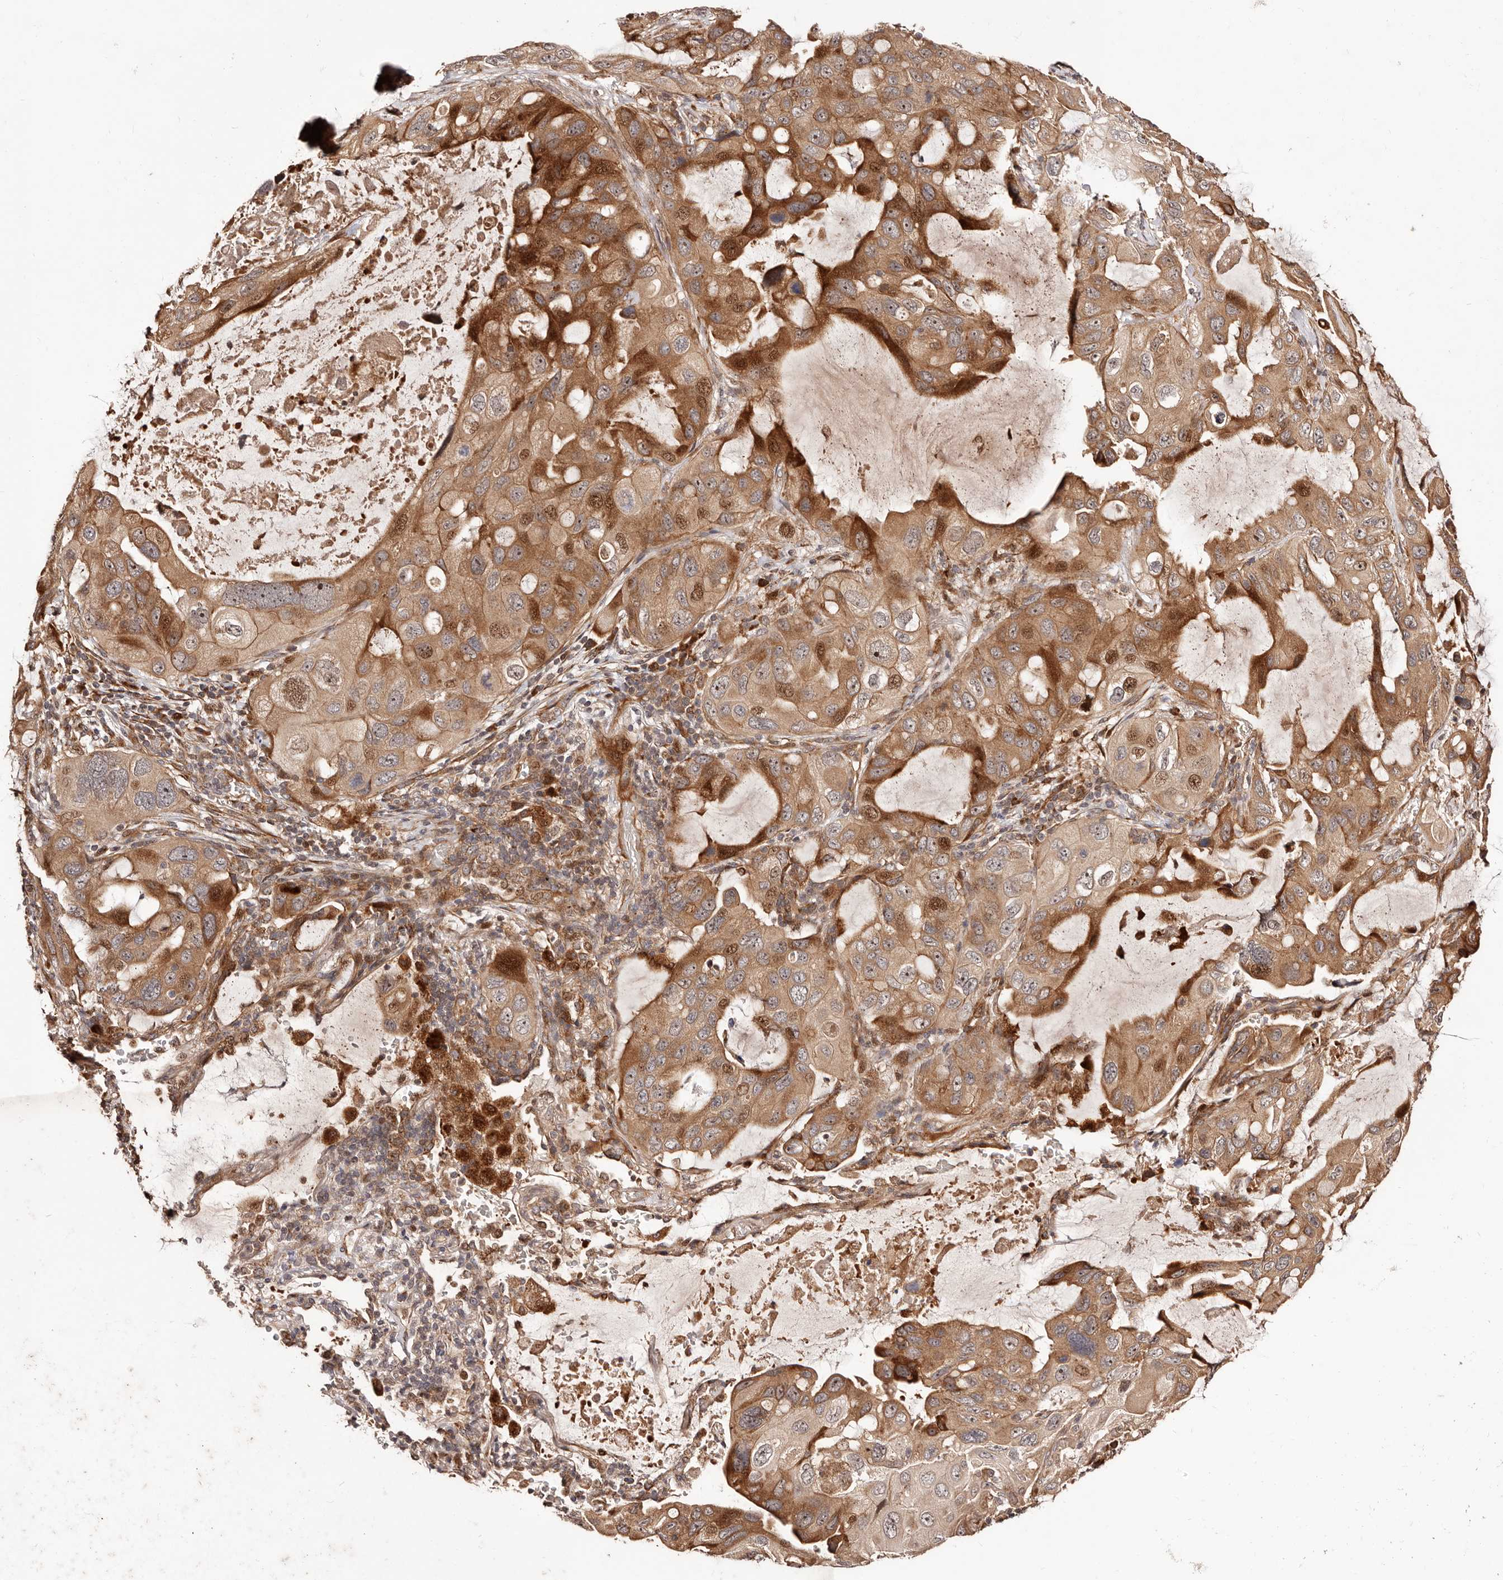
{"staining": {"intensity": "moderate", "quantity": ">75%", "location": "cytoplasmic/membranous,nuclear"}, "tissue": "lung cancer", "cell_type": "Tumor cells", "image_type": "cancer", "snomed": [{"axis": "morphology", "description": "Squamous cell carcinoma, NOS"}, {"axis": "topography", "description": "Lung"}], "caption": "Lung cancer (squamous cell carcinoma) stained with a protein marker displays moderate staining in tumor cells.", "gene": "PTPN22", "patient": {"sex": "female", "age": 73}}